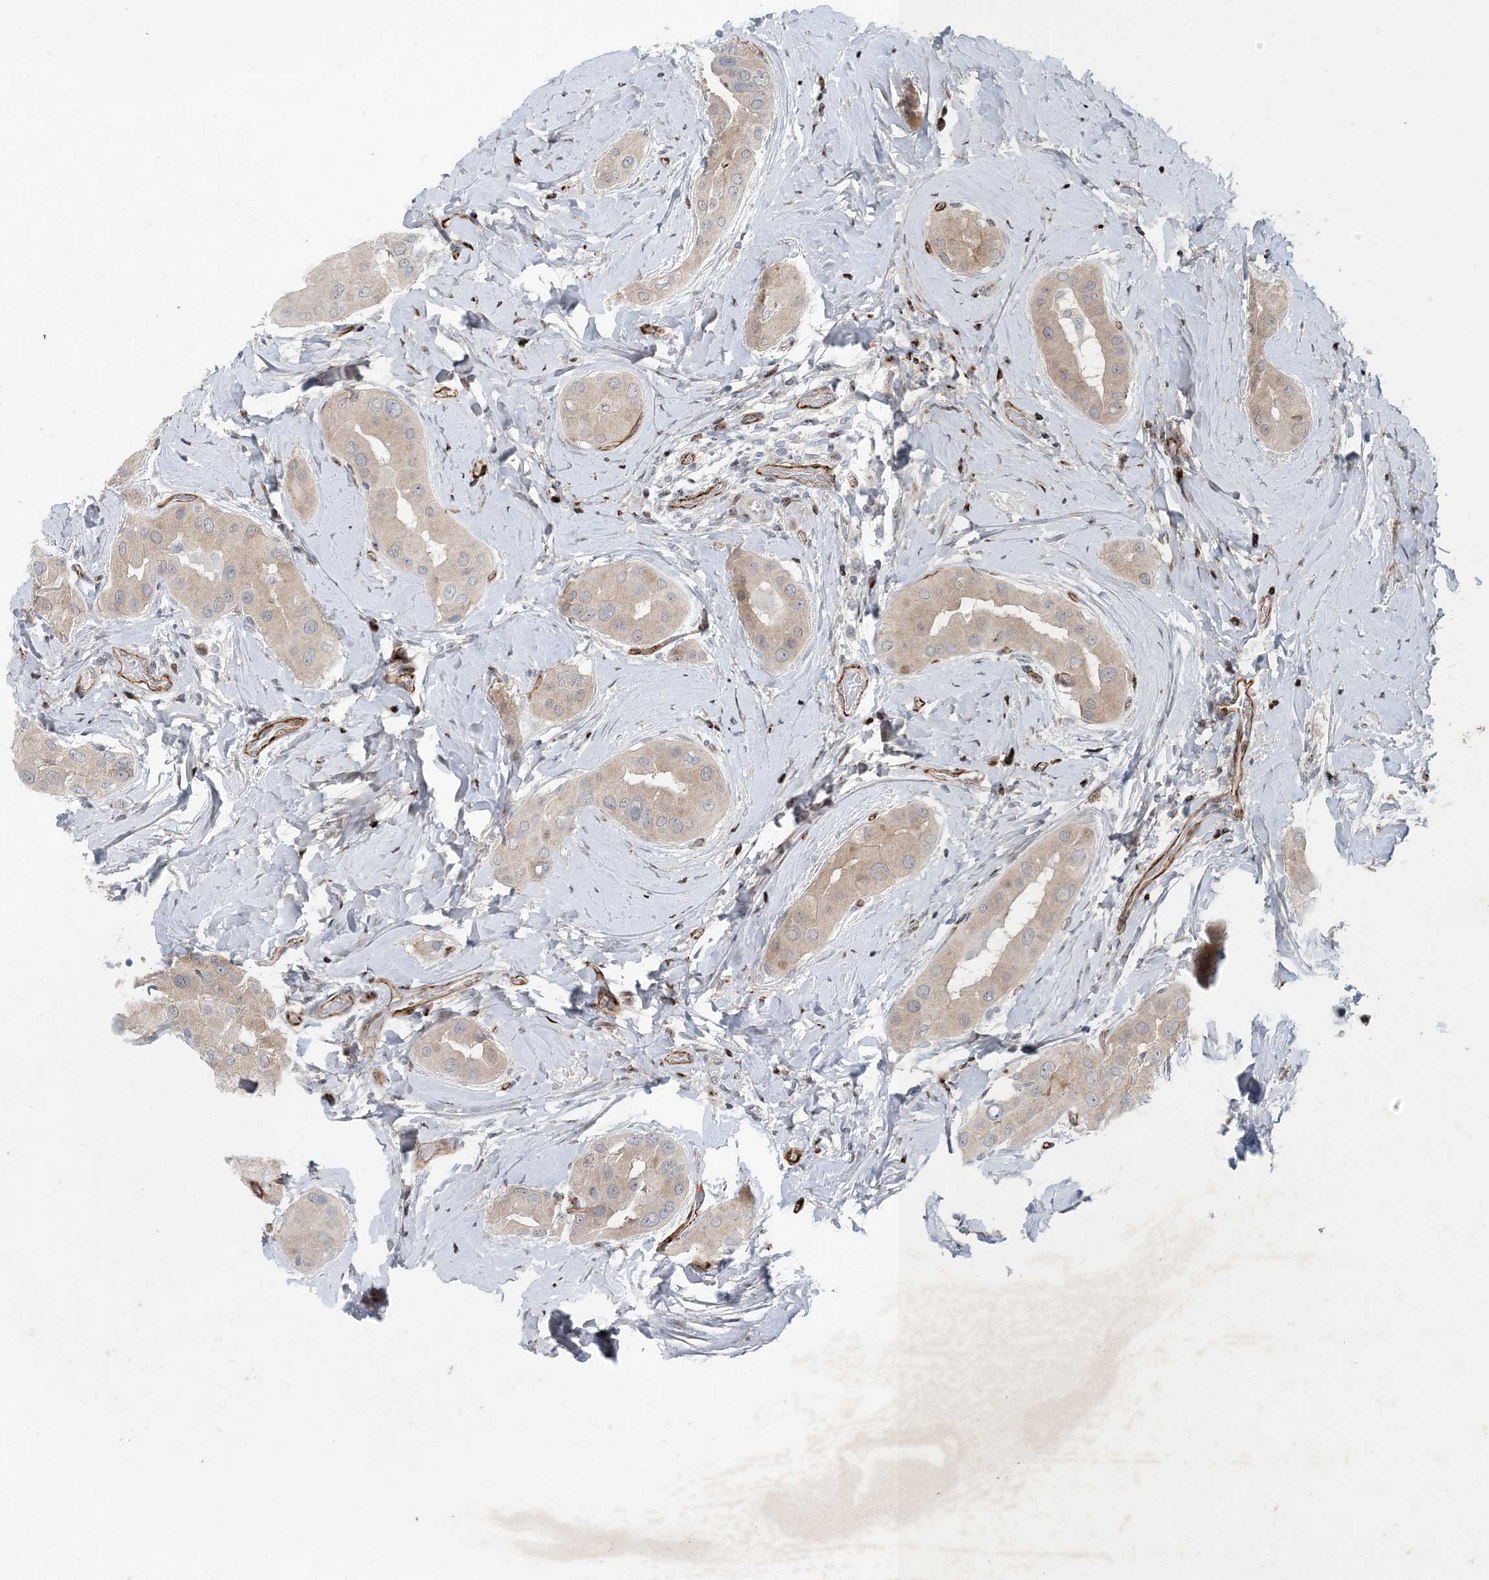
{"staining": {"intensity": "weak", "quantity": "25%-75%", "location": "cytoplasmic/membranous"}, "tissue": "thyroid cancer", "cell_type": "Tumor cells", "image_type": "cancer", "snomed": [{"axis": "morphology", "description": "Papillary adenocarcinoma, NOS"}, {"axis": "topography", "description": "Thyroid gland"}], "caption": "Brown immunohistochemical staining in human thyroid cancer (papillary adenocarcinoma) demonstrates weak cytoplasmic/membranous staining in about 25%-75% of tumor cells. The protein of interest is stained brown, and the nuclei are stained in blue (DAB IHC with brightfield microscopy, high magnification).", "gene": "HIKESHI", "patient": {"sex": "male", "age": 33}}